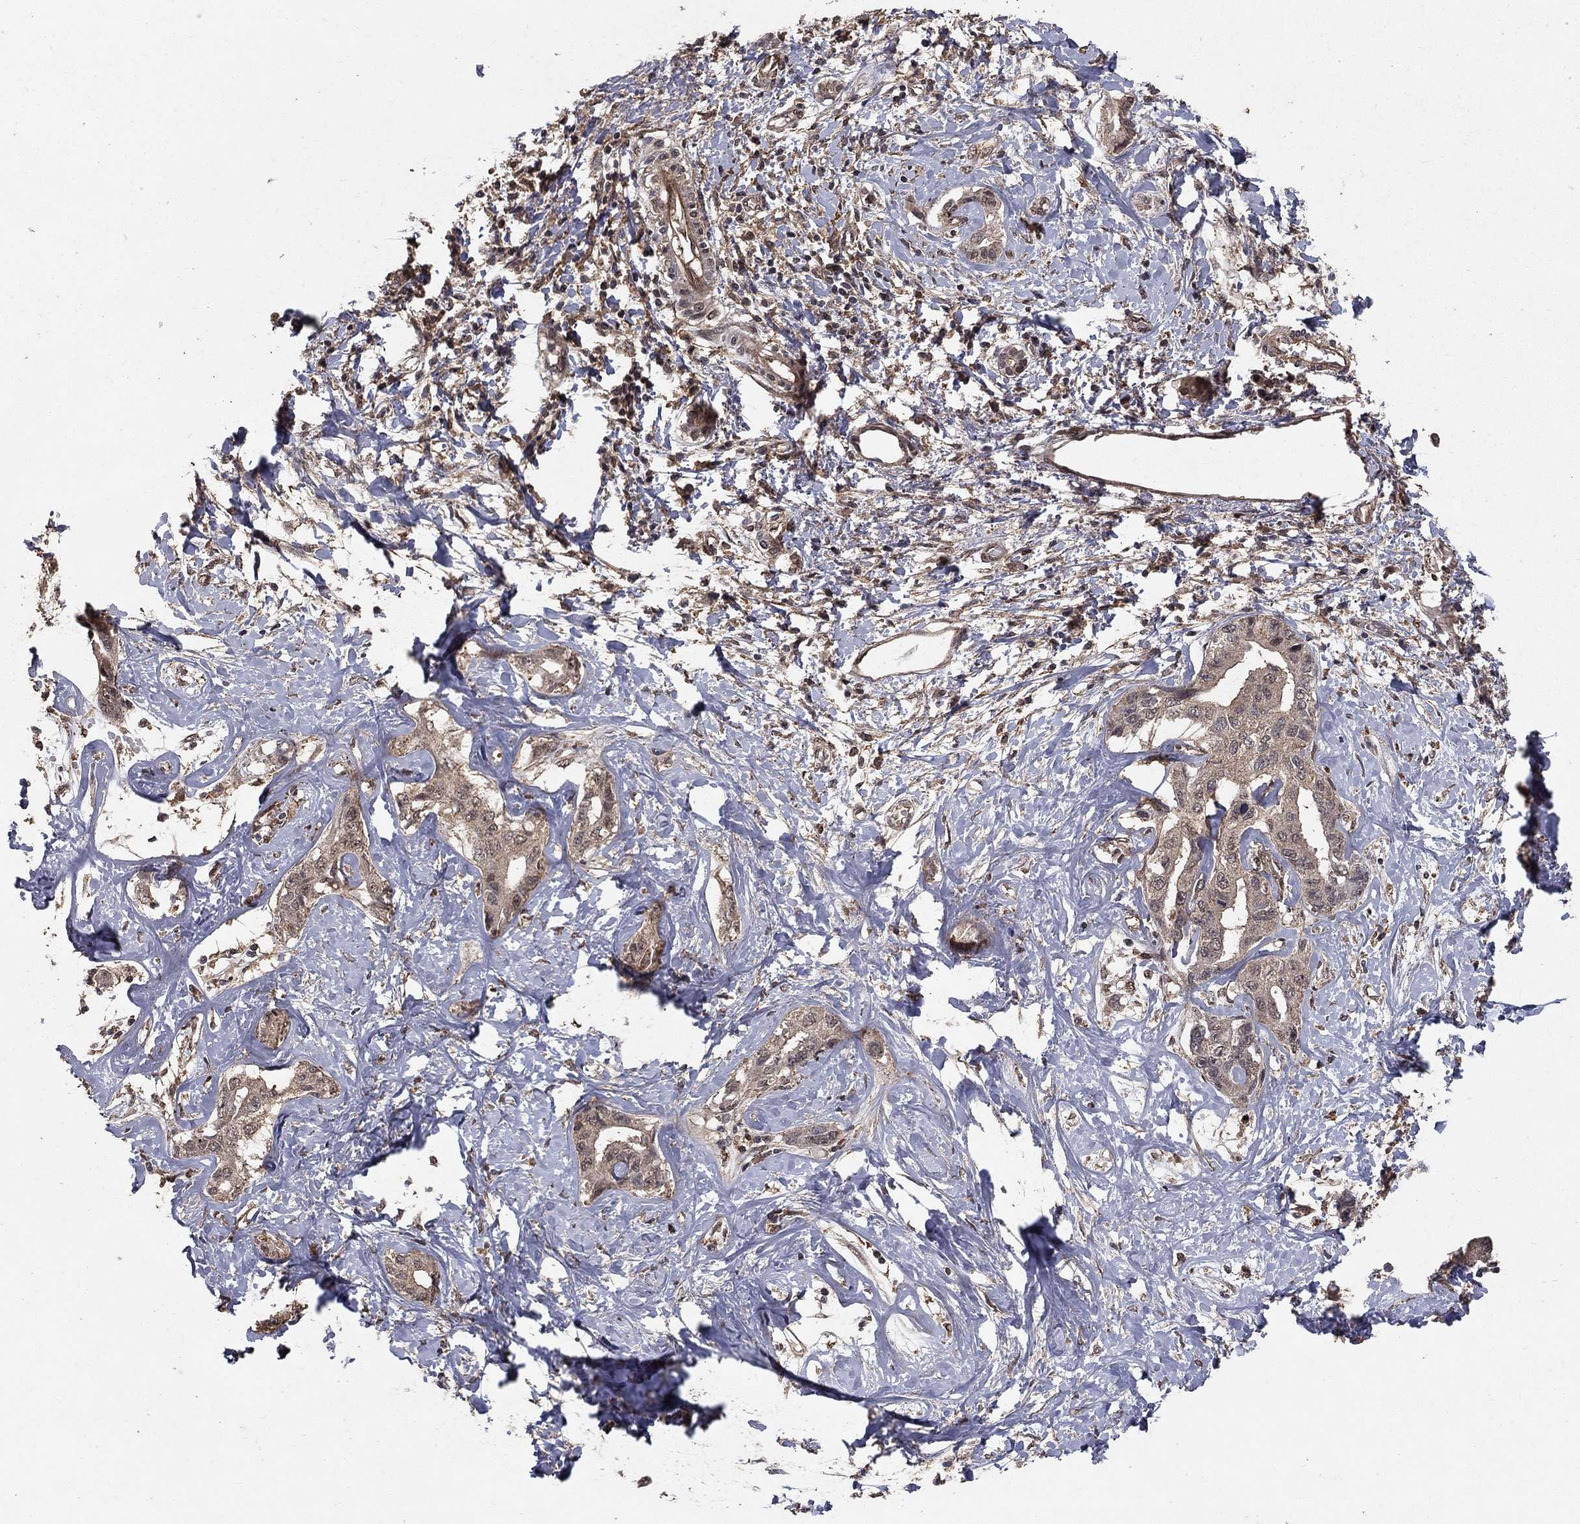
{"staining": {"intensity": "weak", "quantity": "25%-75%", "location": "cytoplasmic/membranous"}, "tissue": "liver cancer", "cell_type": "Tumor cells", "image_type": "cancer", "snomed": [{"axis": "morphology", "description": "Cholangiocarcinoma"}, {"axis": "topography", "description": "Liver"}], "caption": "Liver cholangiocarcinoma stained with a protein marker displays weak staining in tumor cells.", "gene": "PRDM1", "patient": {"sex": "male", "age": 59}}